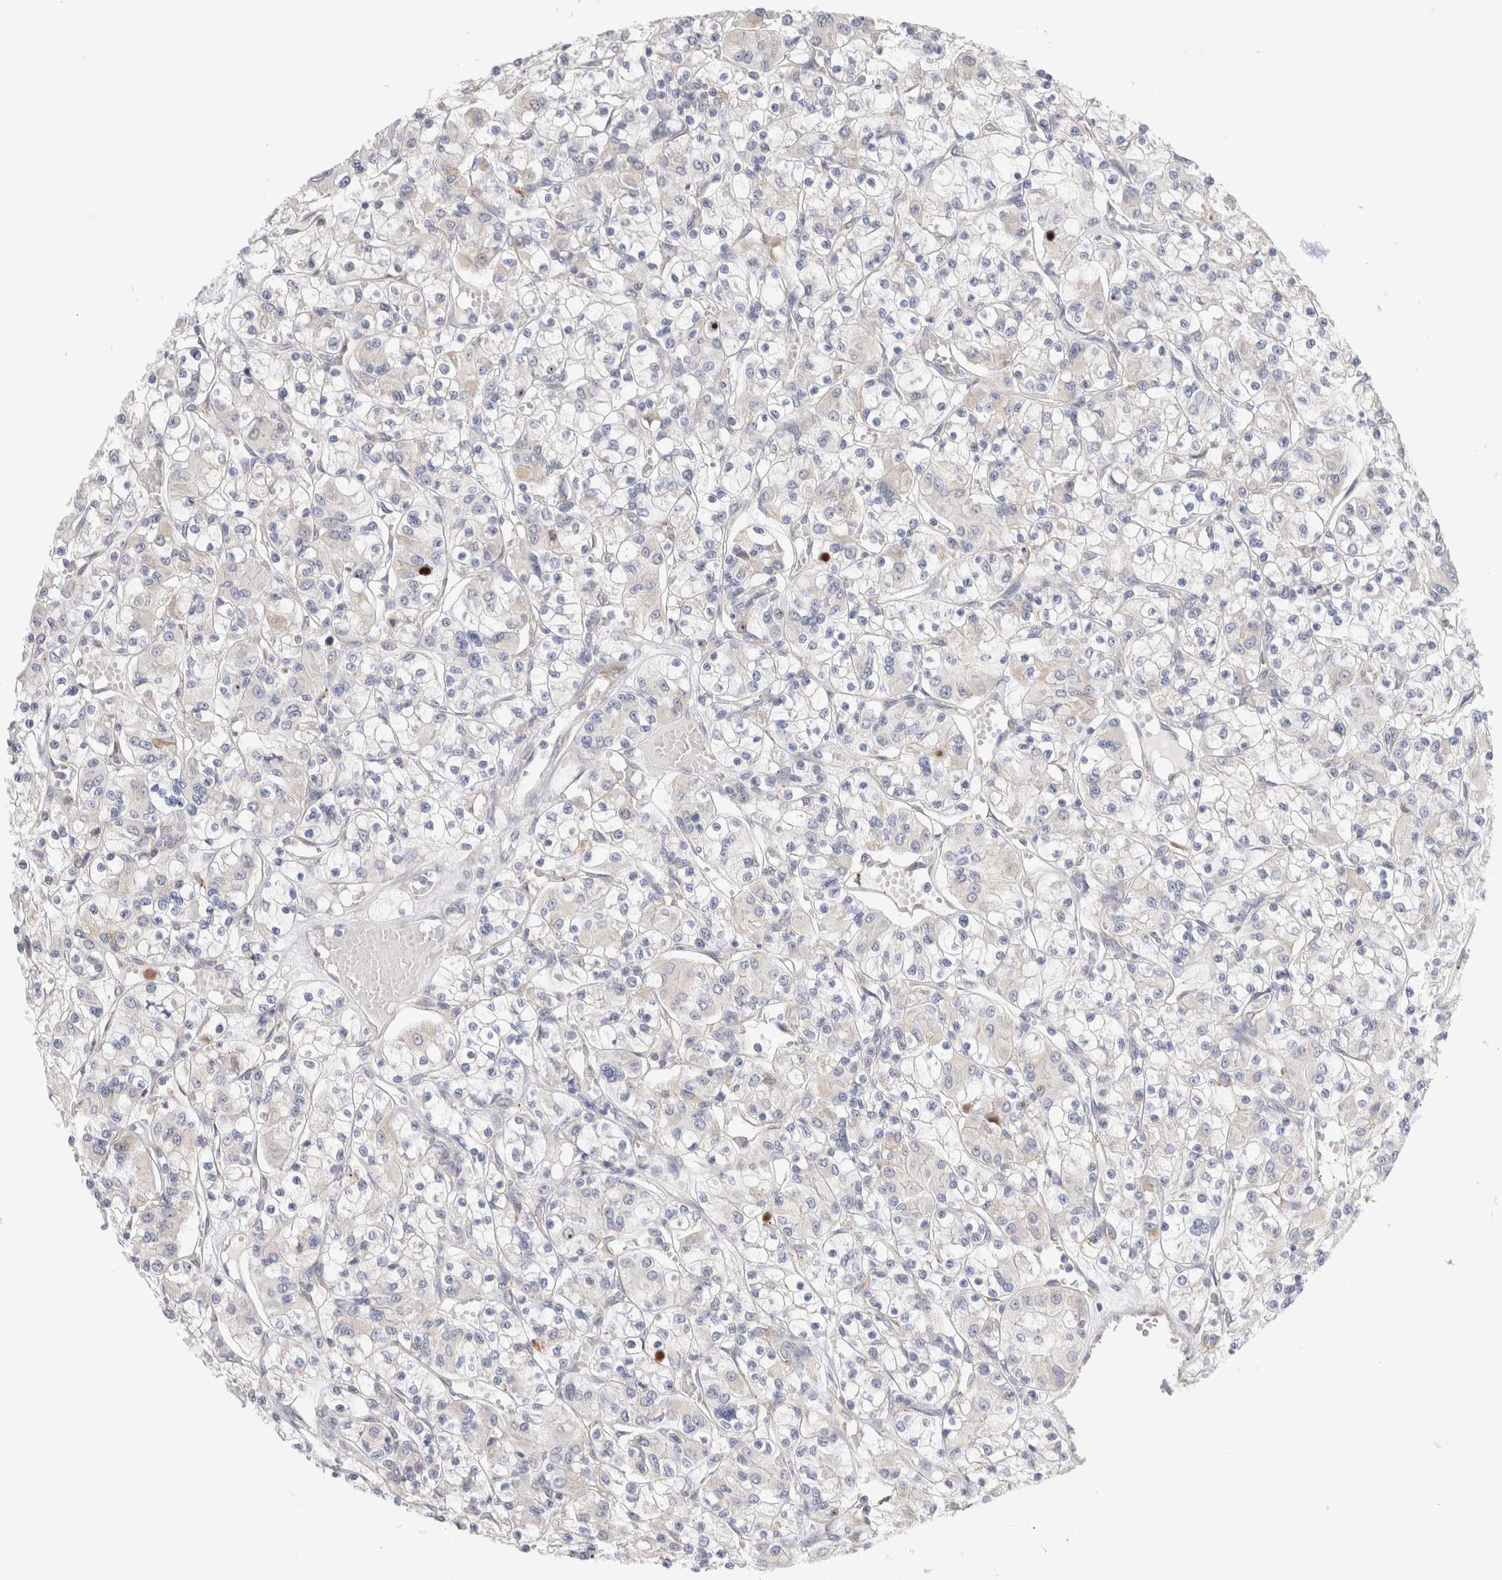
{"staining": {"intensity": "negative", "quantity": "none", "location": "none"}, "tissue": "renal cancer", "cell_type": "Tumor cells", "image_type": "cancer", "snomed": [{"axis": "morphology", "description": "Adenocarcinoma, NOS"}, {"axis": "topography", "description": "Kidney"}], "caption": "An immunohistochemistry (IHC) photomicrograph of adenocarcinoma (renal) is shown. There is no staining in tumor cells of adenocarcinoma (renal).", "gene": "CSK", "patient": {"sex": "female", "age": 59}}